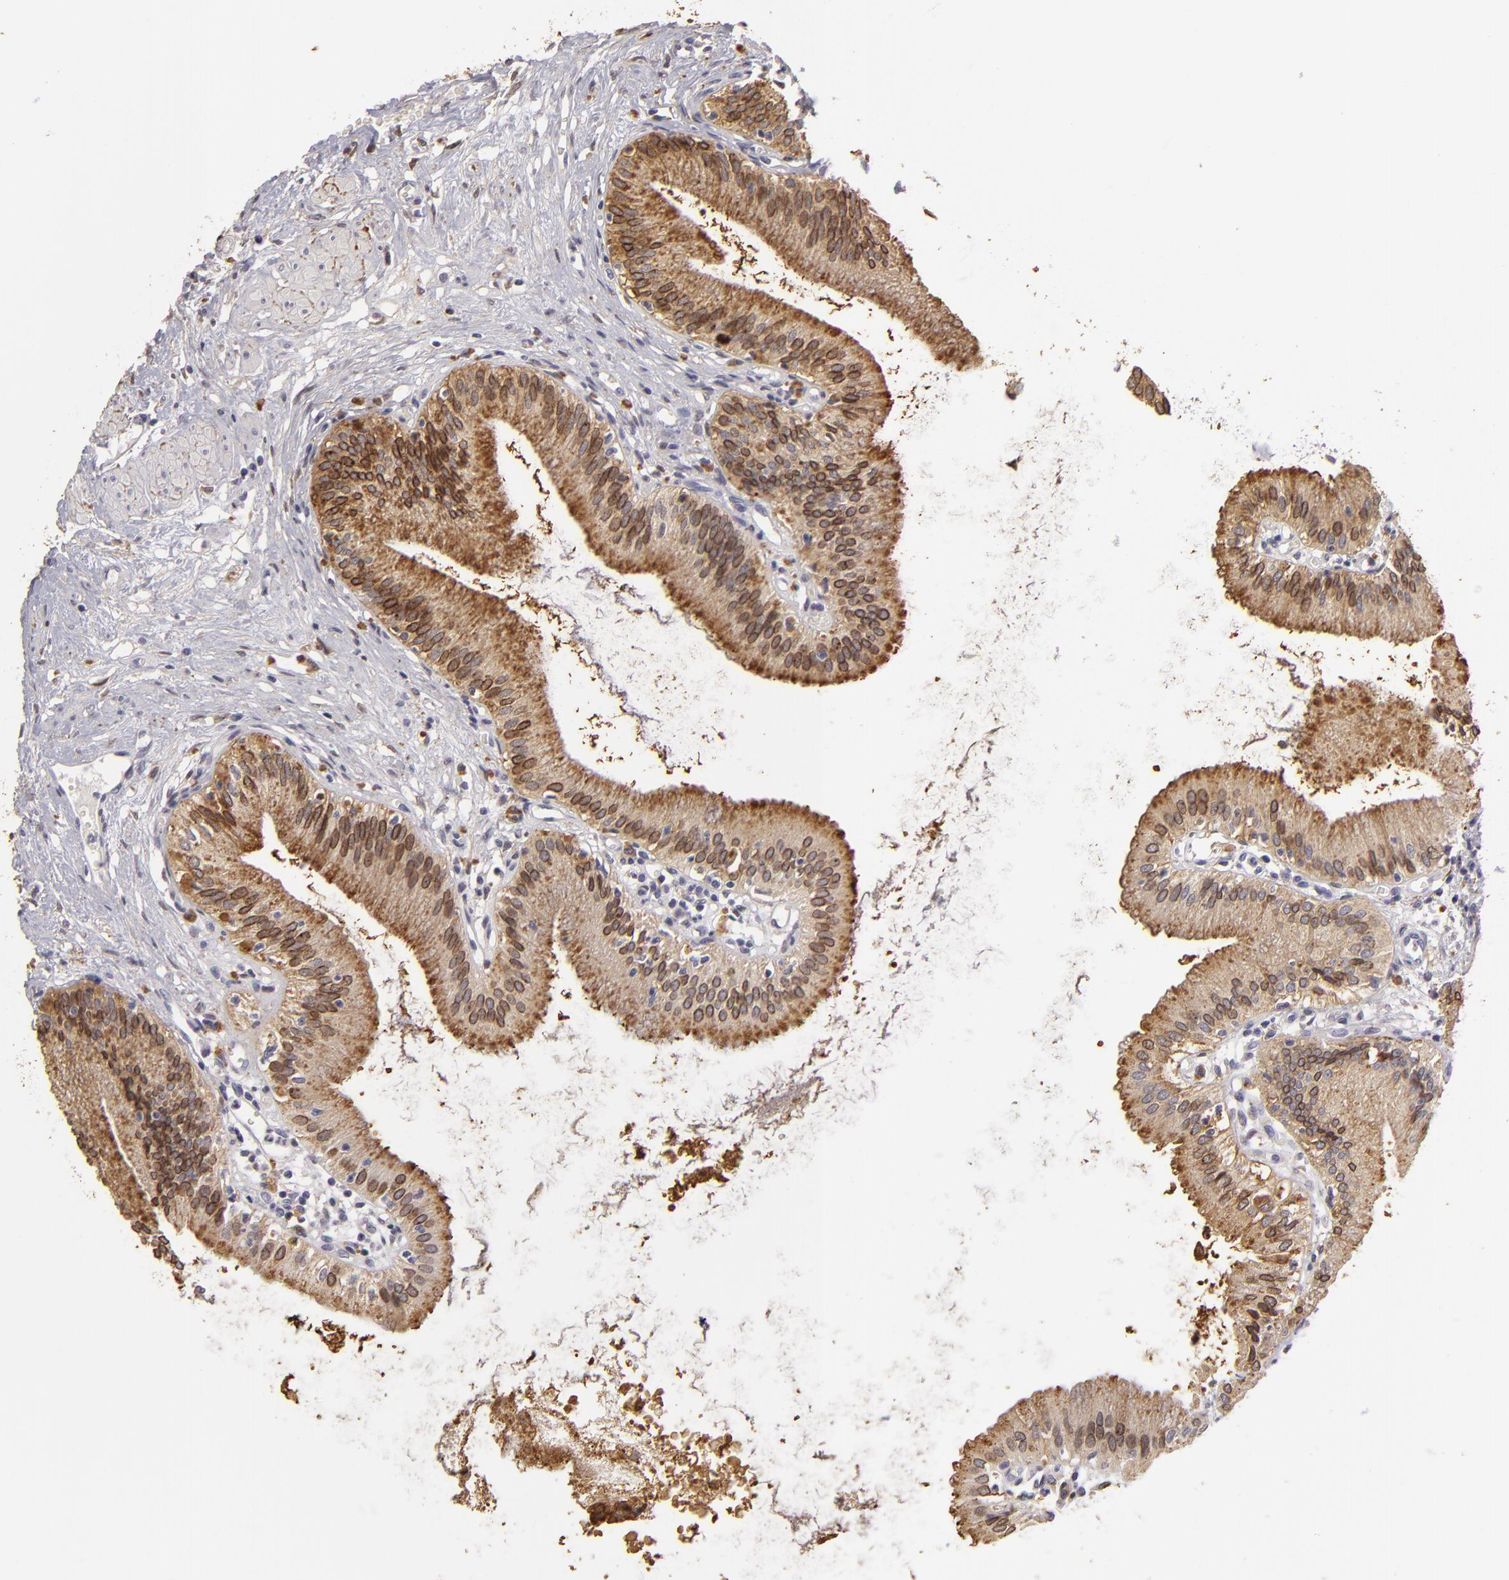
{"staining": {"intensity": "moderate", "quantity": ">75%", "location": "cytoplasmic/membranous,nuclear"}, "tissue": "gallbladder", "cell_type": "Glandular cells", "image_type": "normal", "snomed": [{"axis": "morphology", "description": "Normal tissue, NOS"}, {"axis": "topography", "description": "Gallbladder"}], "caption": "A photomicrograph of gallbladder stained for a protein demonstrates moderate cytoplasmic/membranous,nuclear brown staining in glandular cells.", "gene": "EFS", "patient": {"sex": "male", "age": 58}}